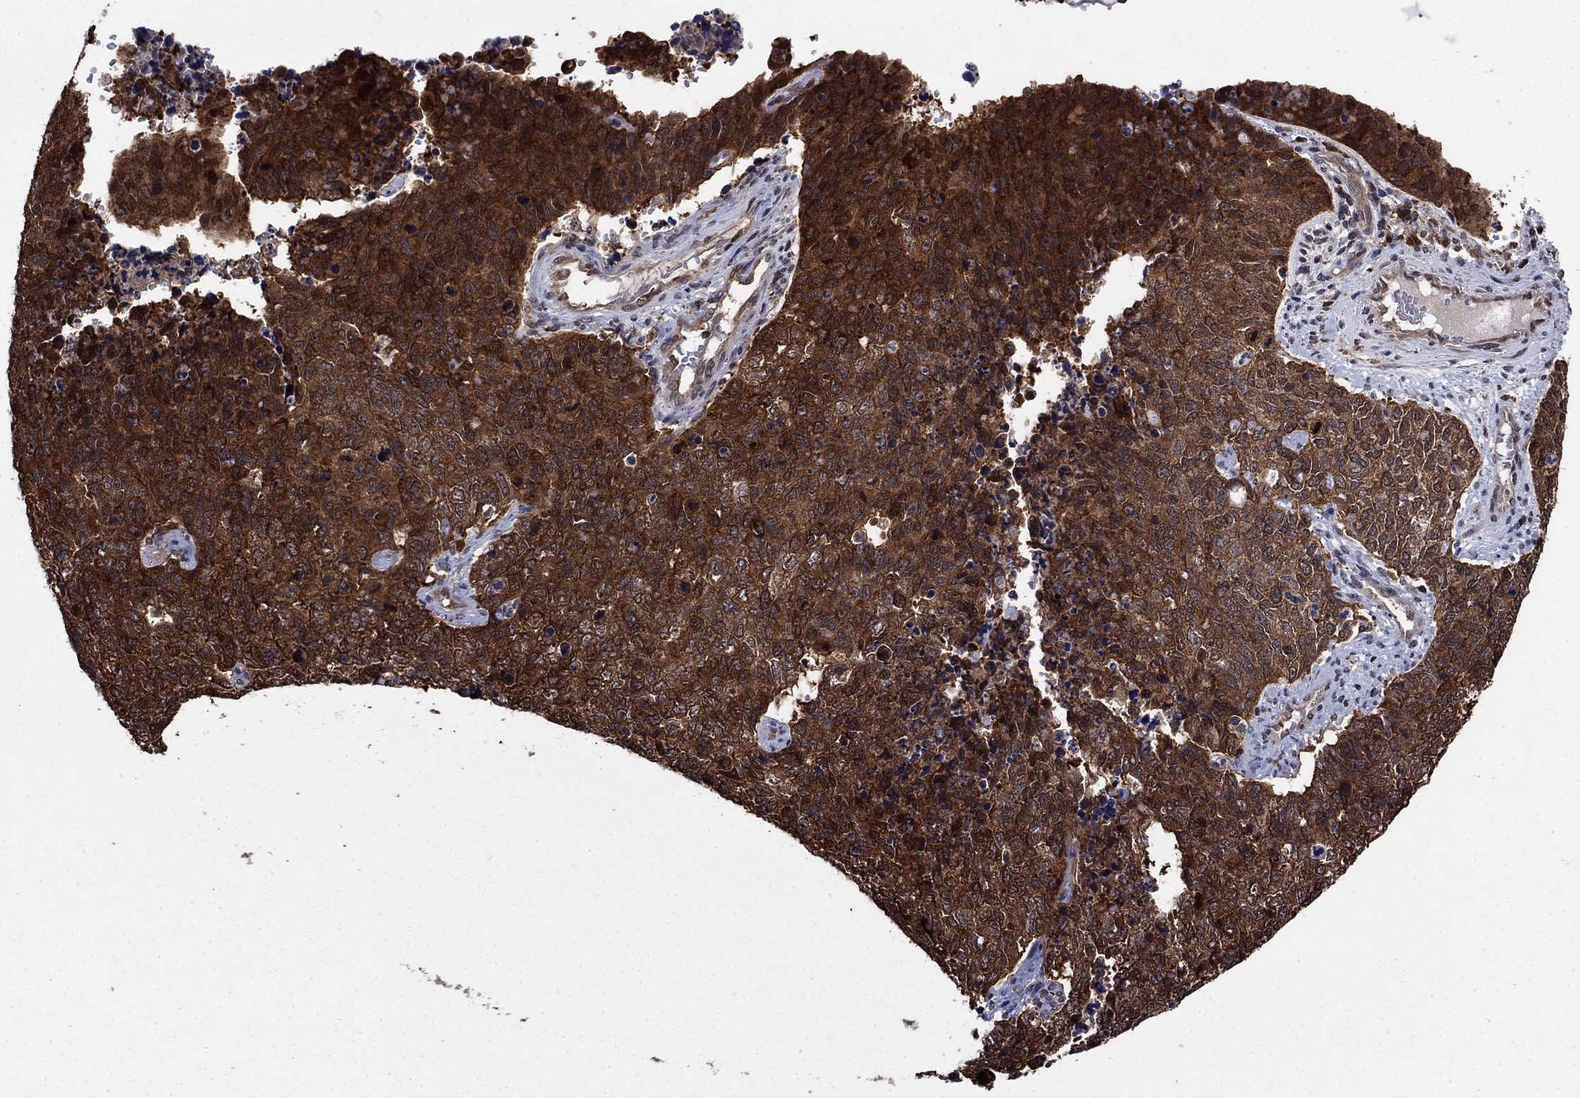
{"staining": {"intensity": "strong", "quantity": ">75%", "location": "cytoplasmic/membranous"}, "tissue": "cervical cancer", "cell_type": "Tumor cells", "image_type": "cancer", "snomed": [{"axis": "morphology", "description": "Squamous cell carcinoma, NOS"}, {"axis": "topography", "description": "Cervix"}], "caption": "The immunohistochemical stain labels strong cytoplasmic/membranous staining in tumor cells of cervical squamous cell carcinoma tissue.", "gene": "CACYBP", "patient": {"sex": "female", "age": 63}}